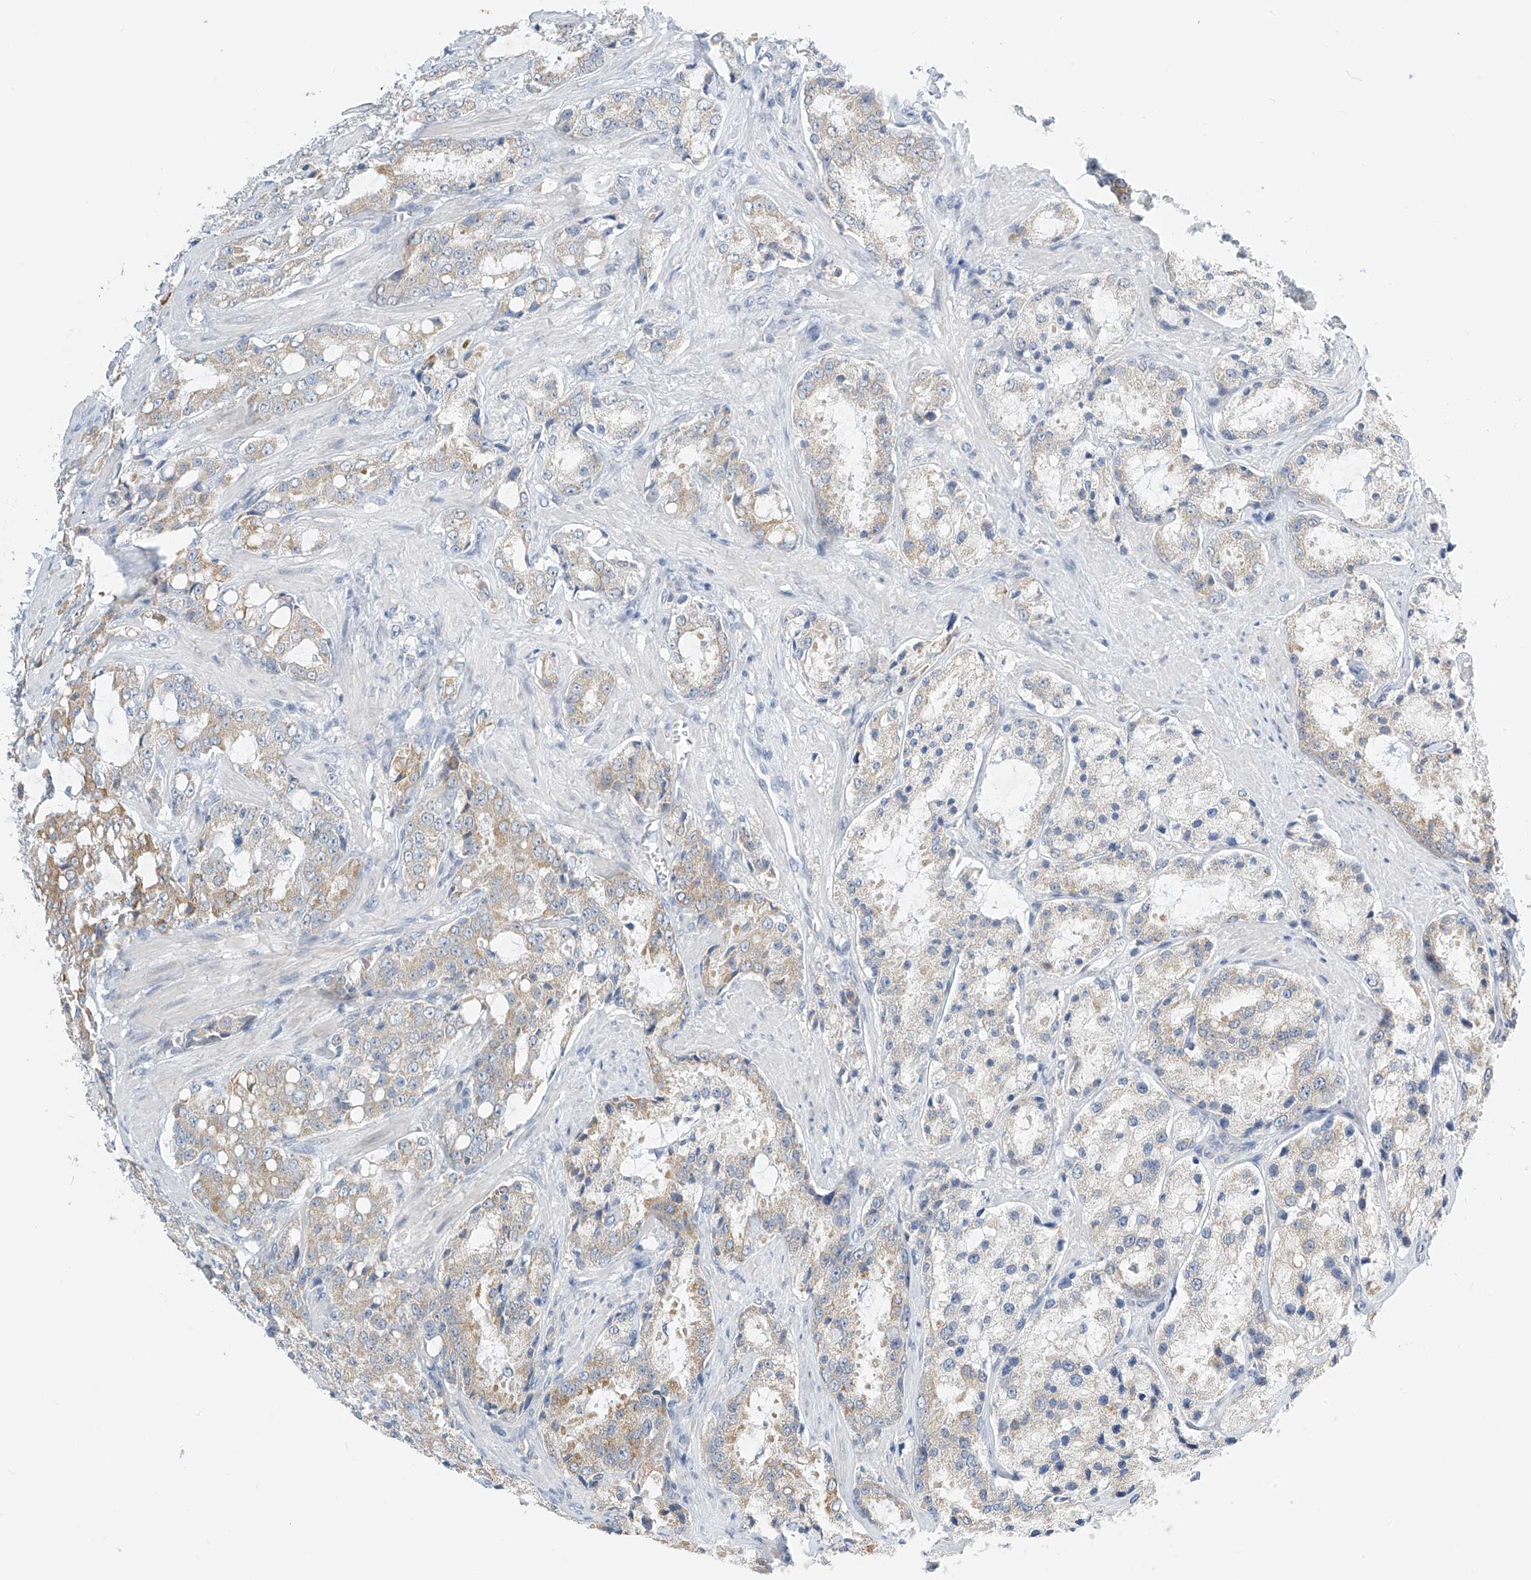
{"staining": {"intensity": "moderate", "quantity": "25%-75%", "location": "cytoplasmic/membranous"}, "tissue": "prostate cancer", "cell_type": "Tumor cells", "image_type": "cancer", "snomed": [{"axis": "morphology", "description": "Adenocarcinoma, High grade"}, {"axis": "topography", "description": "Prostate"}], "caption": "Immunohistochemistry (DAB (3,3'-diaminobenzidine)) staining of human high-grade adenocarcinoma (prostate) displays moderate cytoplasmic/membranous protein positivity in about 25%-75% of tumor cells. (Brightfield microscopy of DAB IHC at high magnification).", "gene": "APLF", "patient": {"sex": "male", "age": 66}}